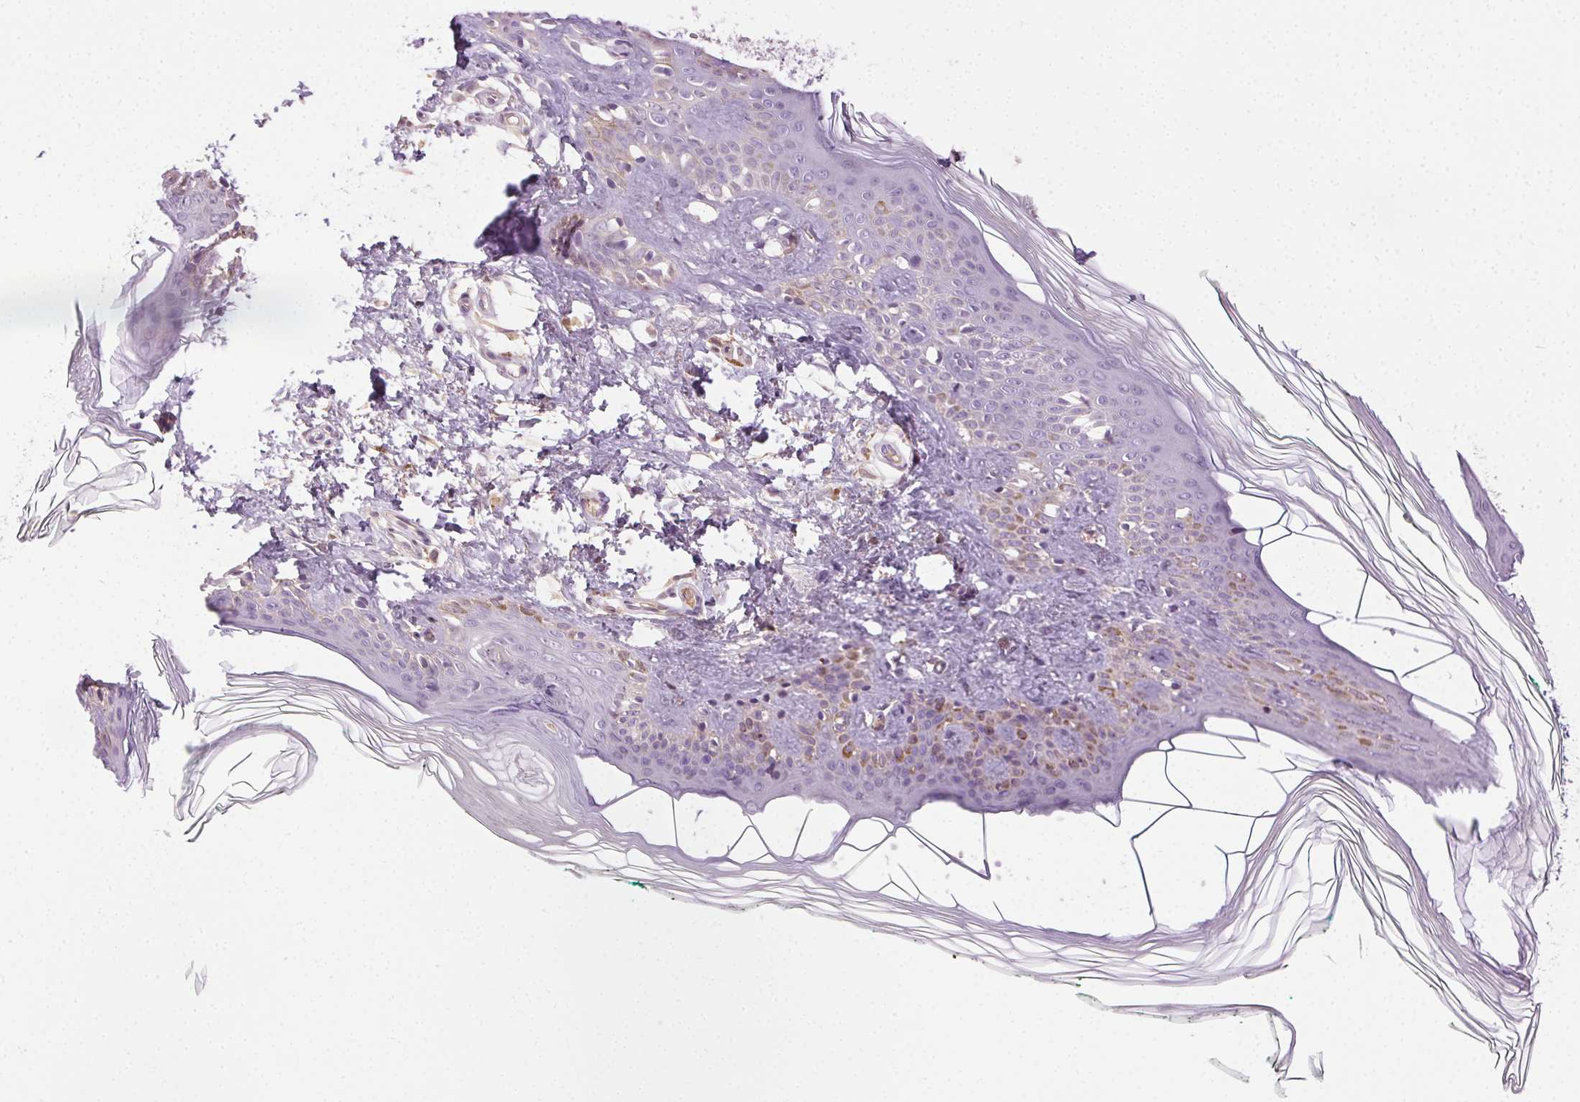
{"staining": {"intensity": "weak", "quantity": "<25%", "location": "cytoplasmic/membranous"}, "tissue": "skin", "cell_type": "Fibroblasts", "image_type": "normal", "snomed": [{"axis": "morphology", "description": "Normal tissue, NOS"}, {"axis": "topography", "description": "Skin"}, {"axis": "topography", "description": "Peripheral nerve tissue"}], "caption": "A micrograph of skin stained for a protein shows no brown staining in fibroblasts.", "gene": "BPIFB2", "patient": {"sex": "female", "age": 45}}